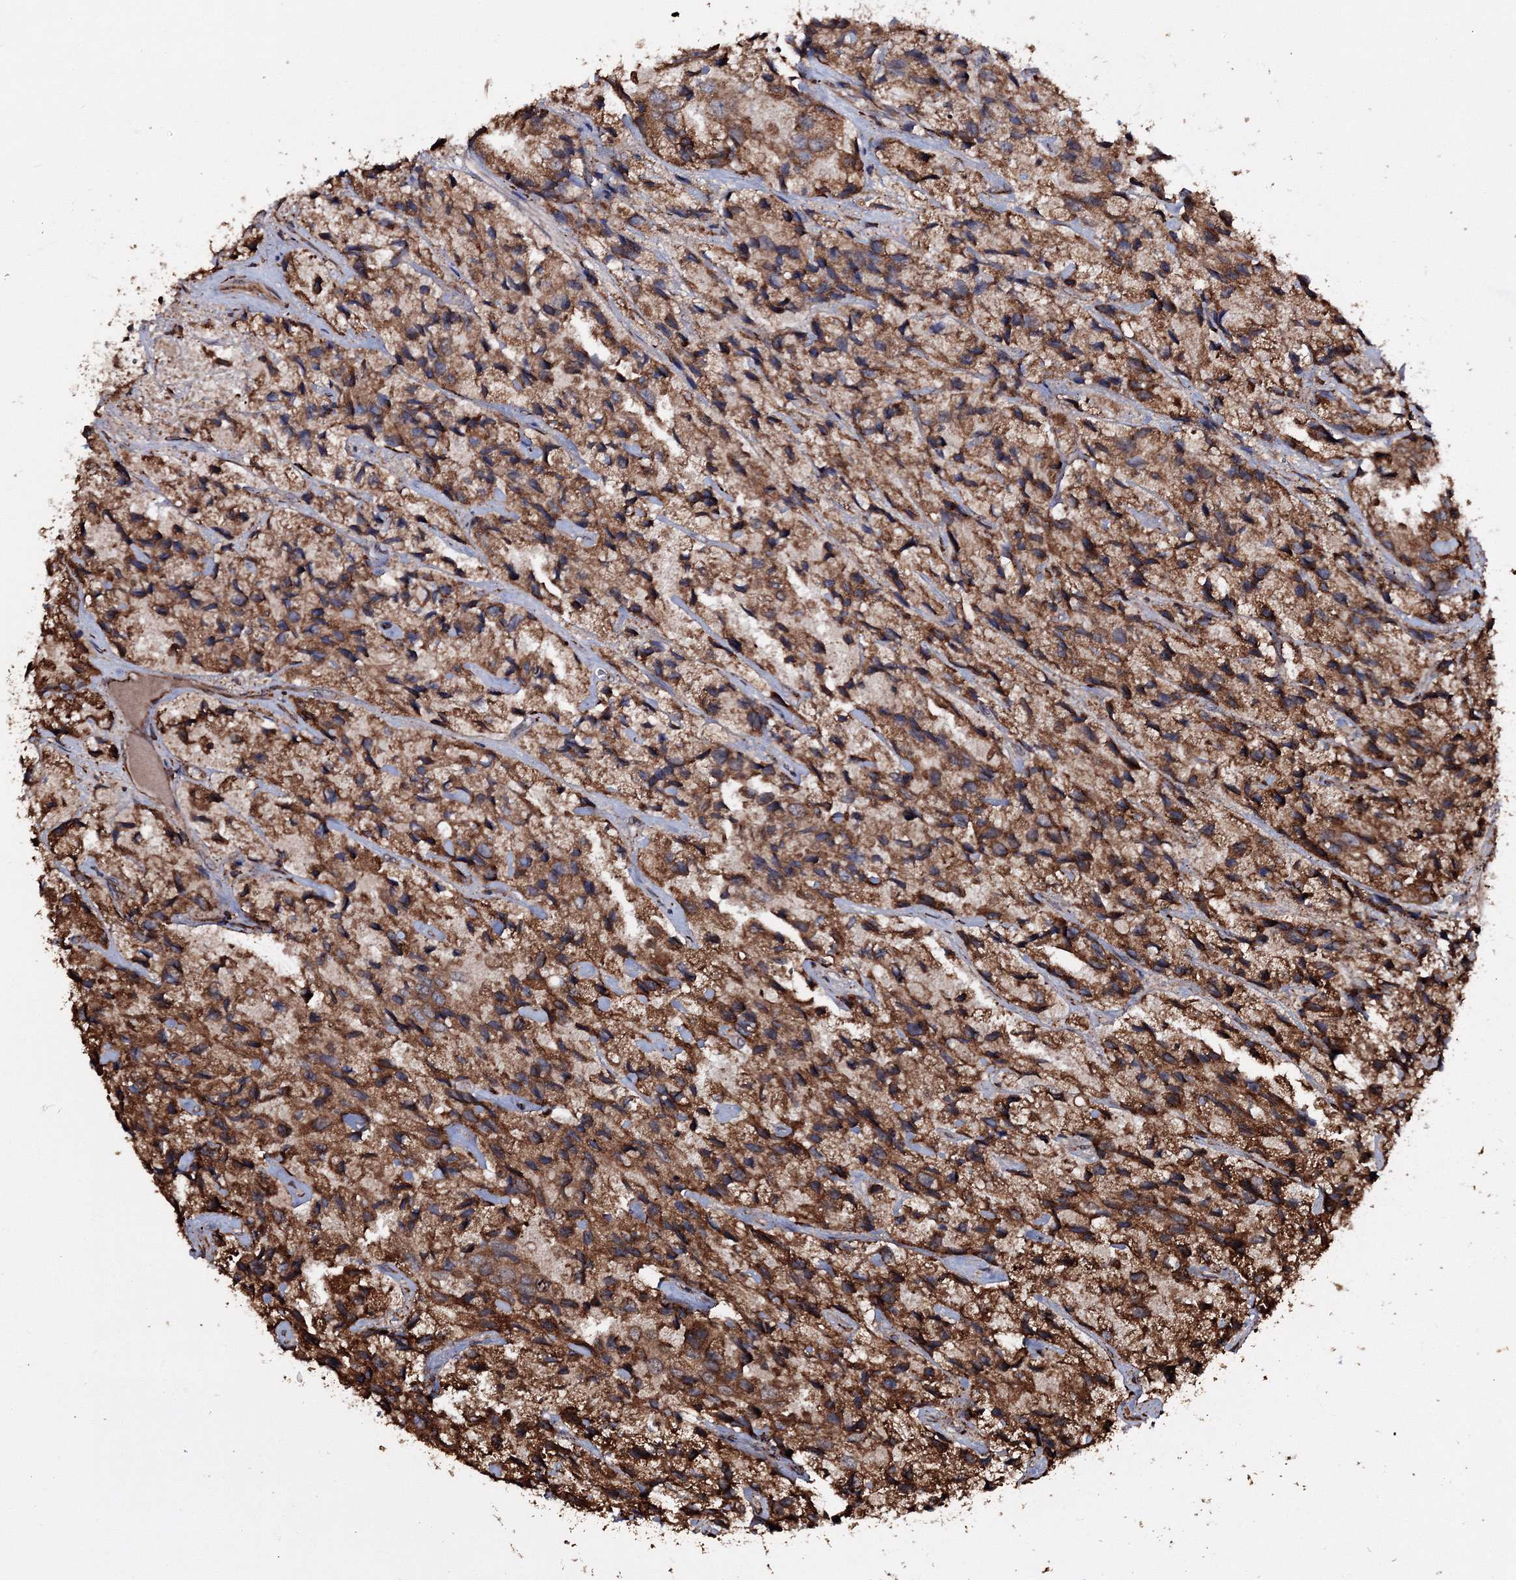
{"staining": {"intensity": "strong", "quantity": ">75%", "location": "cytoplasmic/membranous"}, "tissue": "prostate cancer", "cell_type": "Tumor cells", "image_type": "cancer", "snomed": [{"axis": "morphology", "description": "Adenocarcinoma, High grade"}, {"axis": "topography", "description": "Prostate"}], "caption": "This is a histology image of immunohistochemistry staining of prostate cancer (high-grade adenocarcinoma), which shows strong positivity in the cytoplasmic/membranous of tumor cells.", "gene": "SCRN3", "patient": {"sex": "male", "age": 66}}